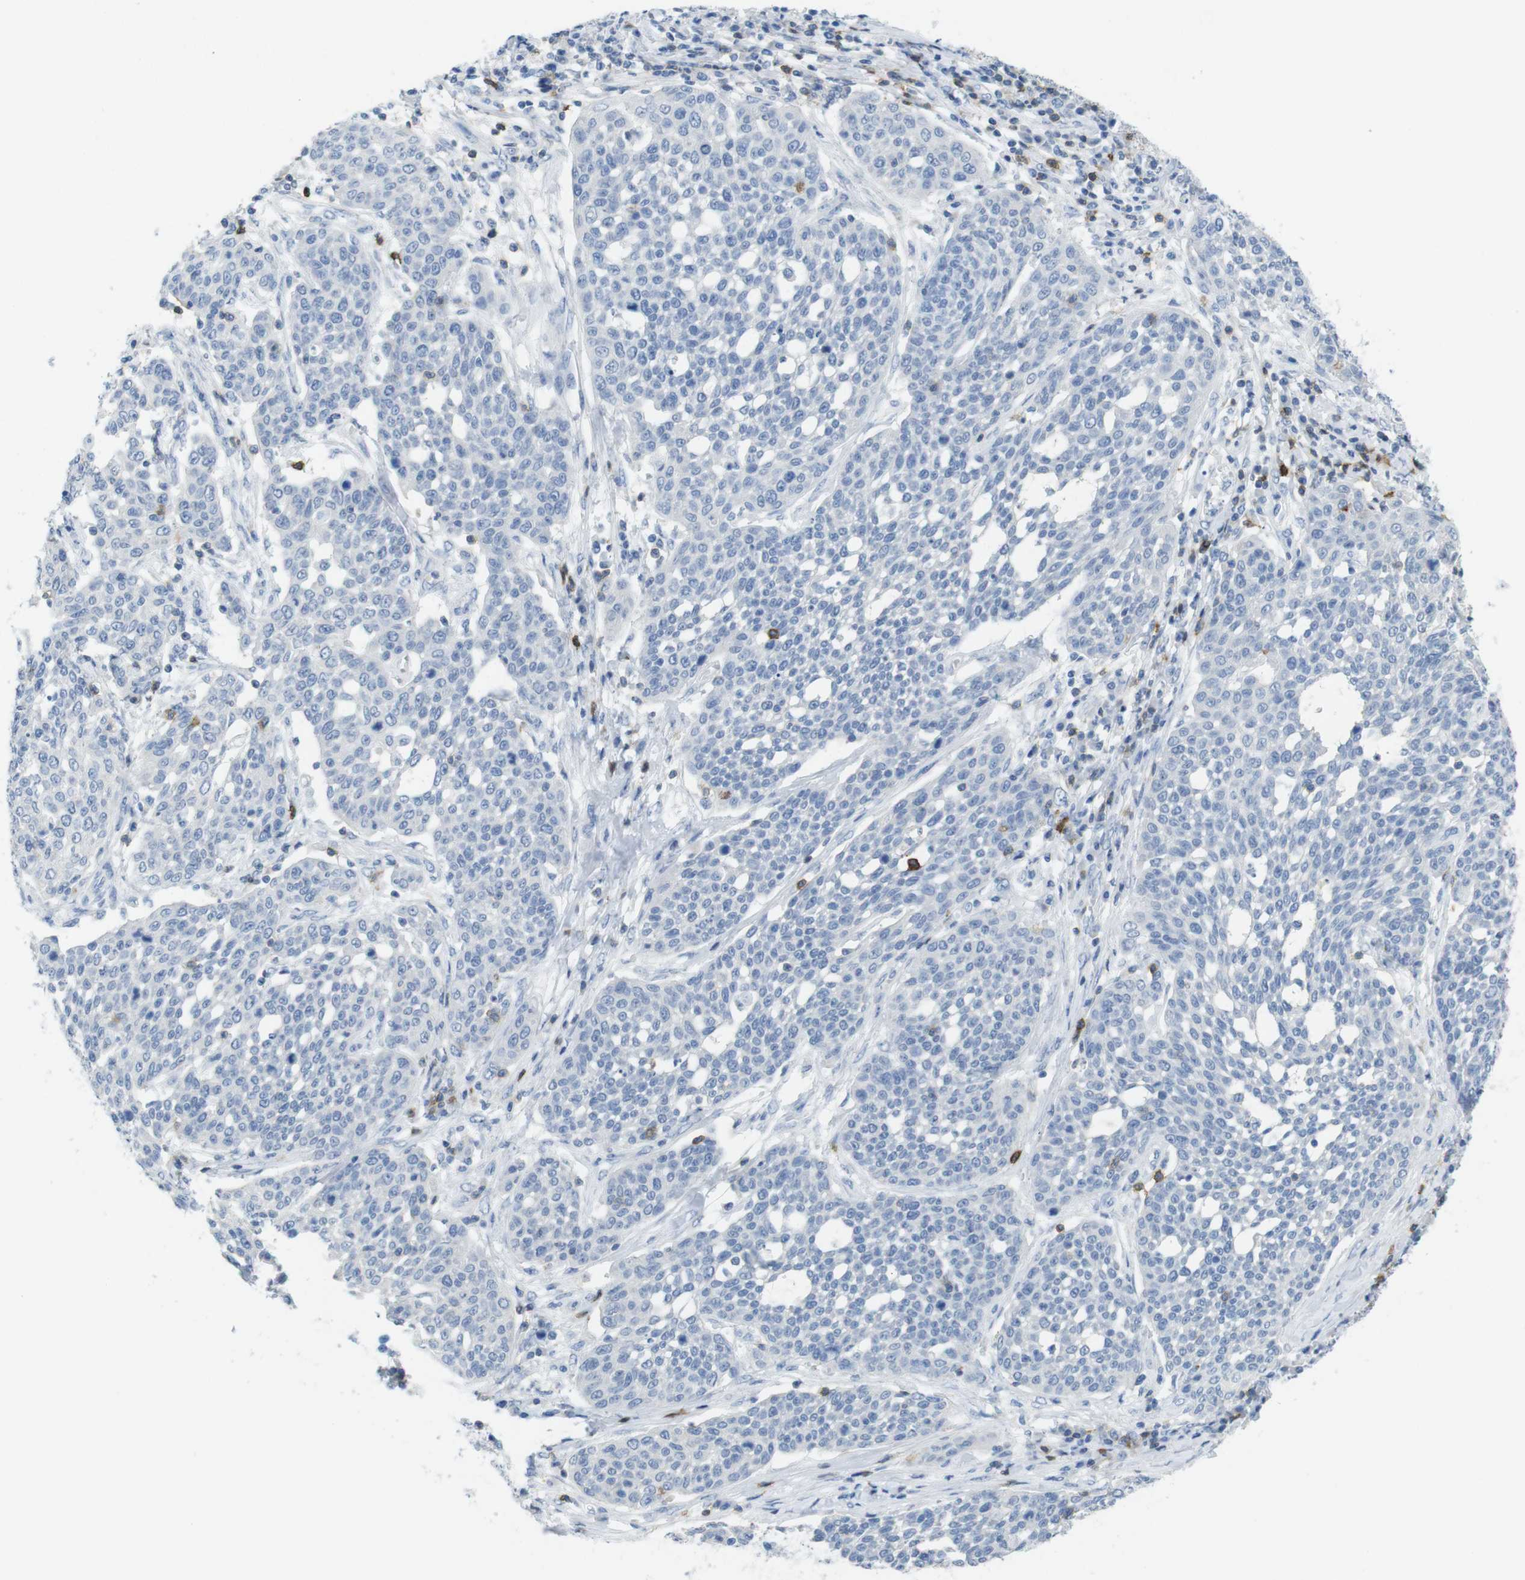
{"staining": {"intensity": "negative", "quantity": "none", "location": "none"}, "tissue": "cervical cancer", "cell_type": "Tumor cells", "image_type": "cancer", "snomed": [{"axis": "morphology", "description": "Squamous cell carcinoma, NOS"}, {"axis": "topography", "description": "Cervix"}], "caption": "This is an immunohistochemistry (IHC) photomicrograph of human squamous cell carcinoma (cervical). There is no staining in tumor cells.", "gene": "CD5", "patient": {"sex": "female", "age": 34}}